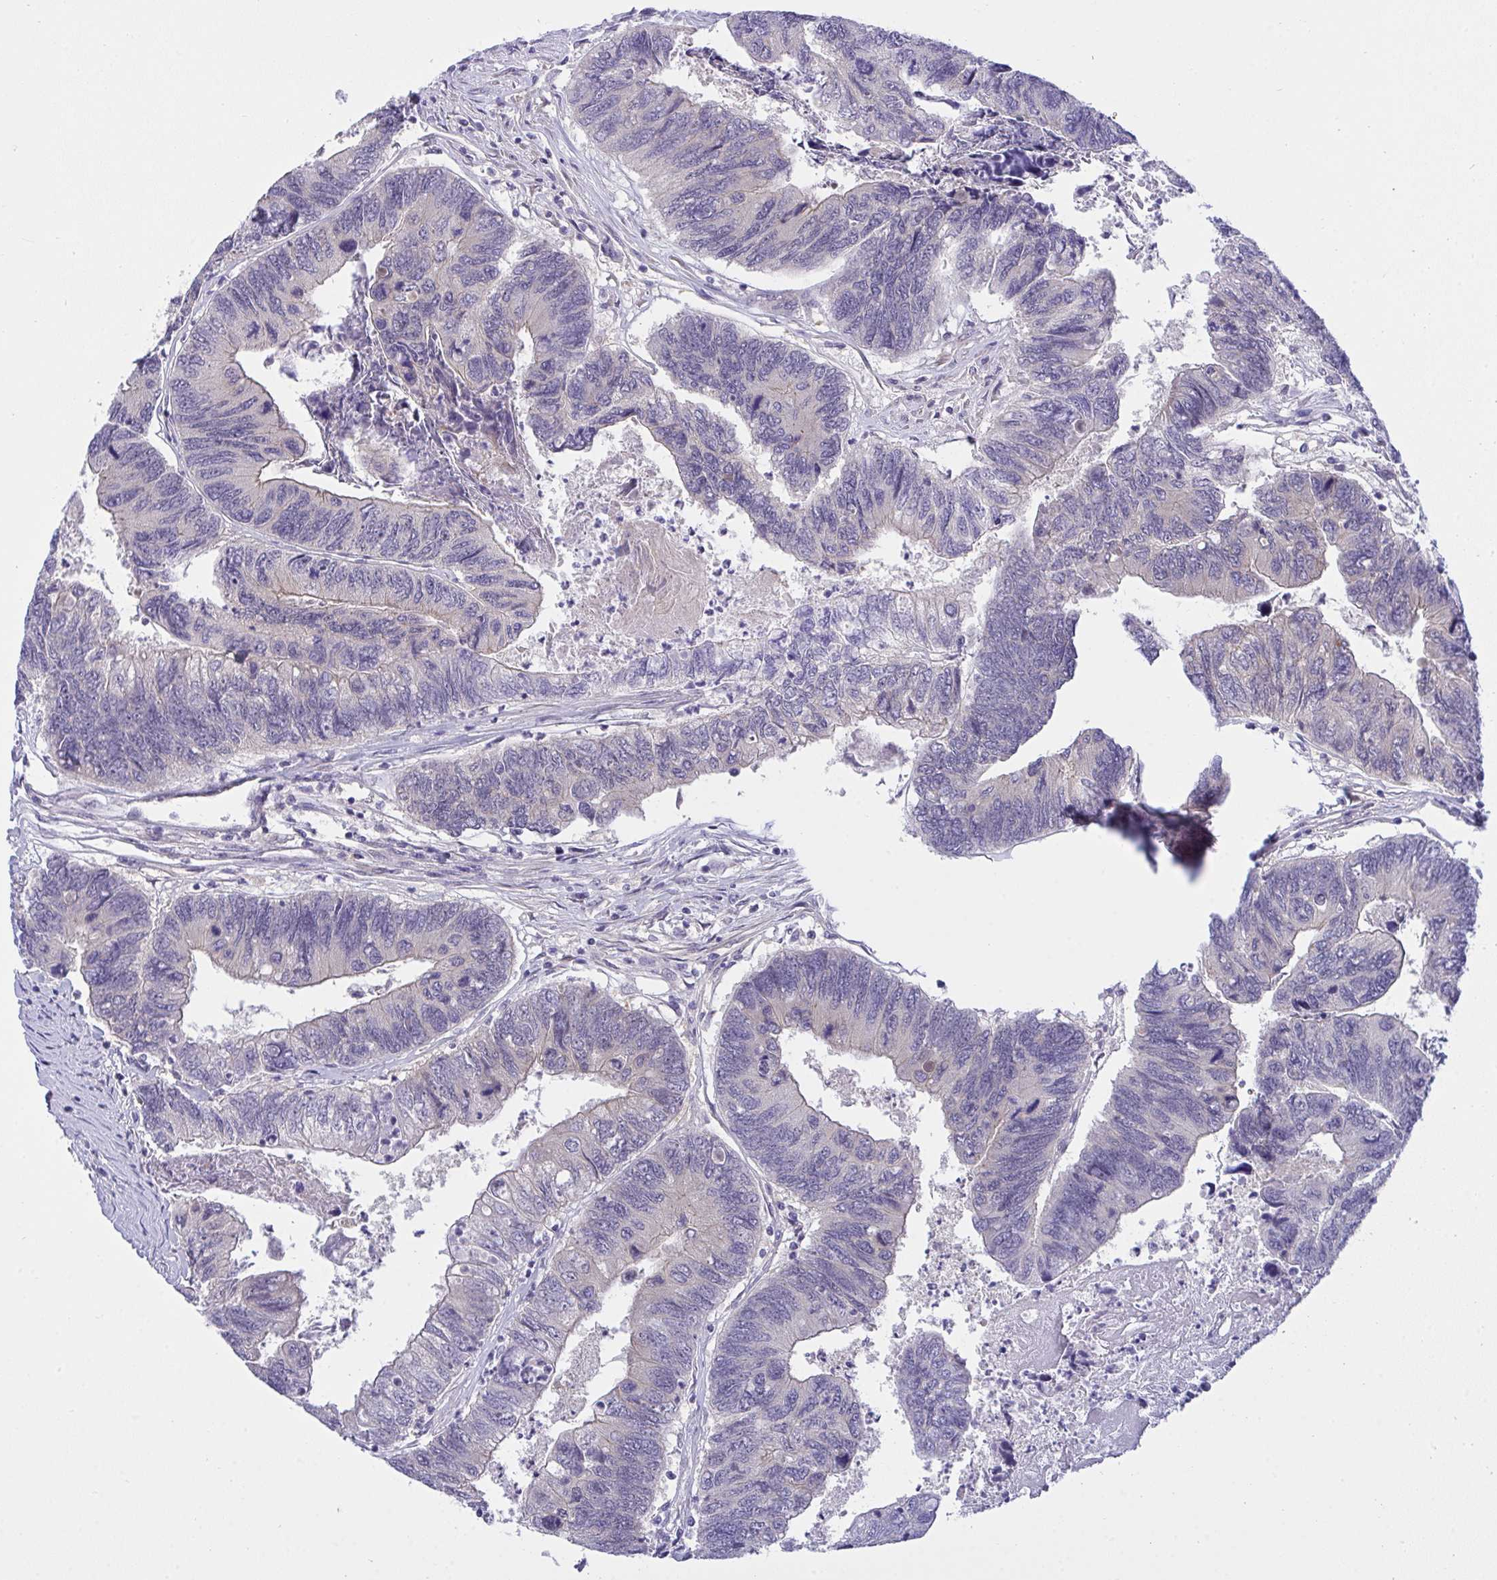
{"staining": {"intensity": "negative", "quantity": "none", "location": "none"}, "tissue": "colorectal cancer", "cell_type": "Tumor cells", "image_type": "cancer", "snomed": [{"axis": "morphology", "description": "Adenocarcinoma, NOS"}, {"axis": "topography", "description": "Colon"}], "caption": "The immunohistochemistry histopathology image has no significant positivity in tumor cells of colorectal adenocarcinoma tissue.", "gene": "HOXD12", "patient": {"sex": "female", "age": 67}}